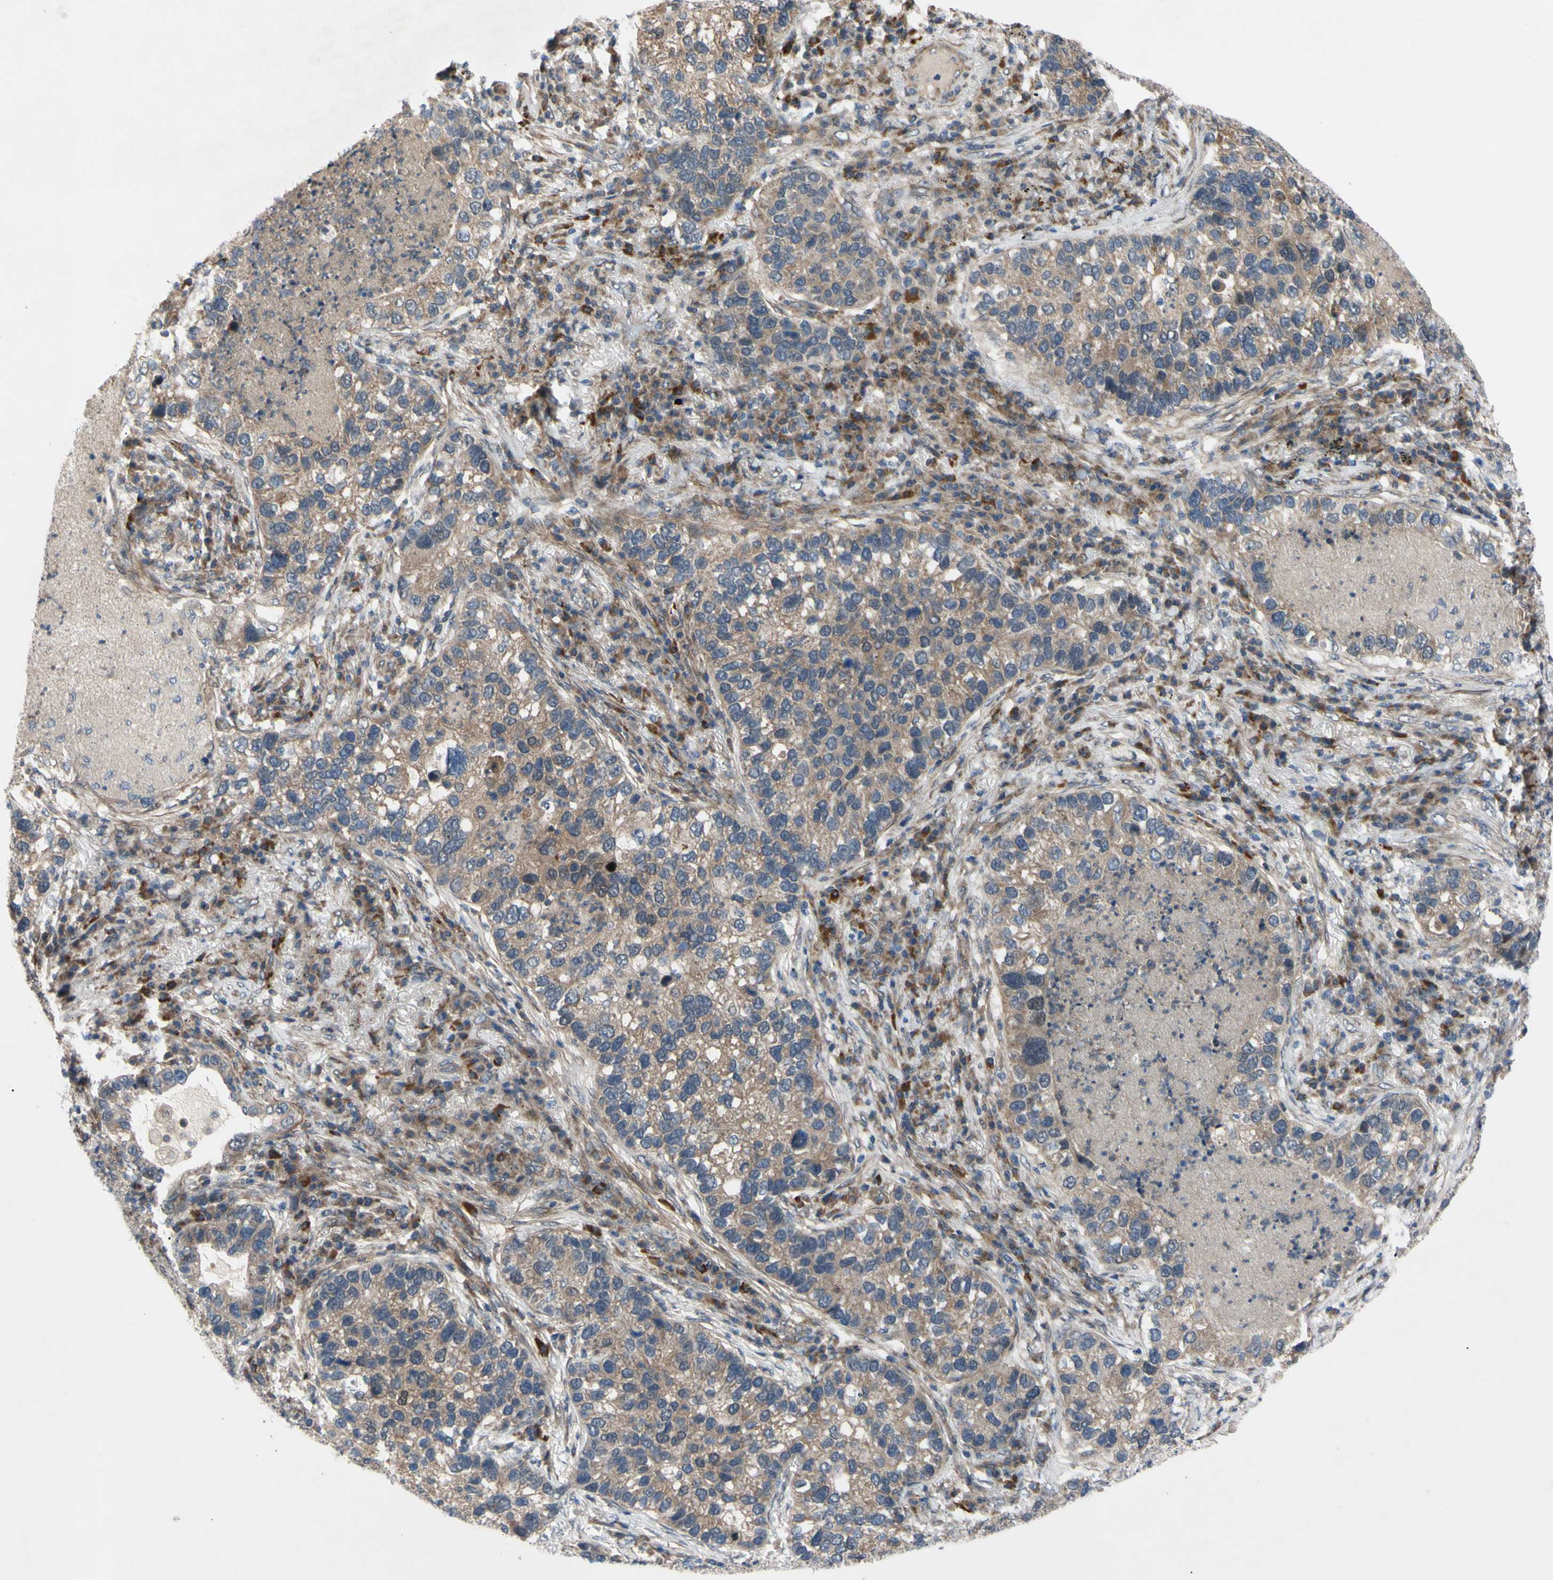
{"staining": {"intensity": "weak", "quantity": ">75%", "location": "cytoplasmic/membranous"}, "tissue": "lung cancer", "cell_type": "Tumor cells", "image_type": "cancer", "snomed": [{"axis": "morphology", "description": "Normal tissue, NOS"}, {"axis": "morphology", "description": "Adenocarcinoma, NOS"}, {"axis": "topography", "description": "Bronchus"}, {"axis": "topography", "description": "Lung"}], "caption": "Weak cytoplasmic/membranous expression is identified in approximately >75% of tumor cells in lung adenocarcinoma. (IHC, brightfield microscopy, high magnification).", "gene": "SVIL", "patient": {"sex": "male", "age": 54}}